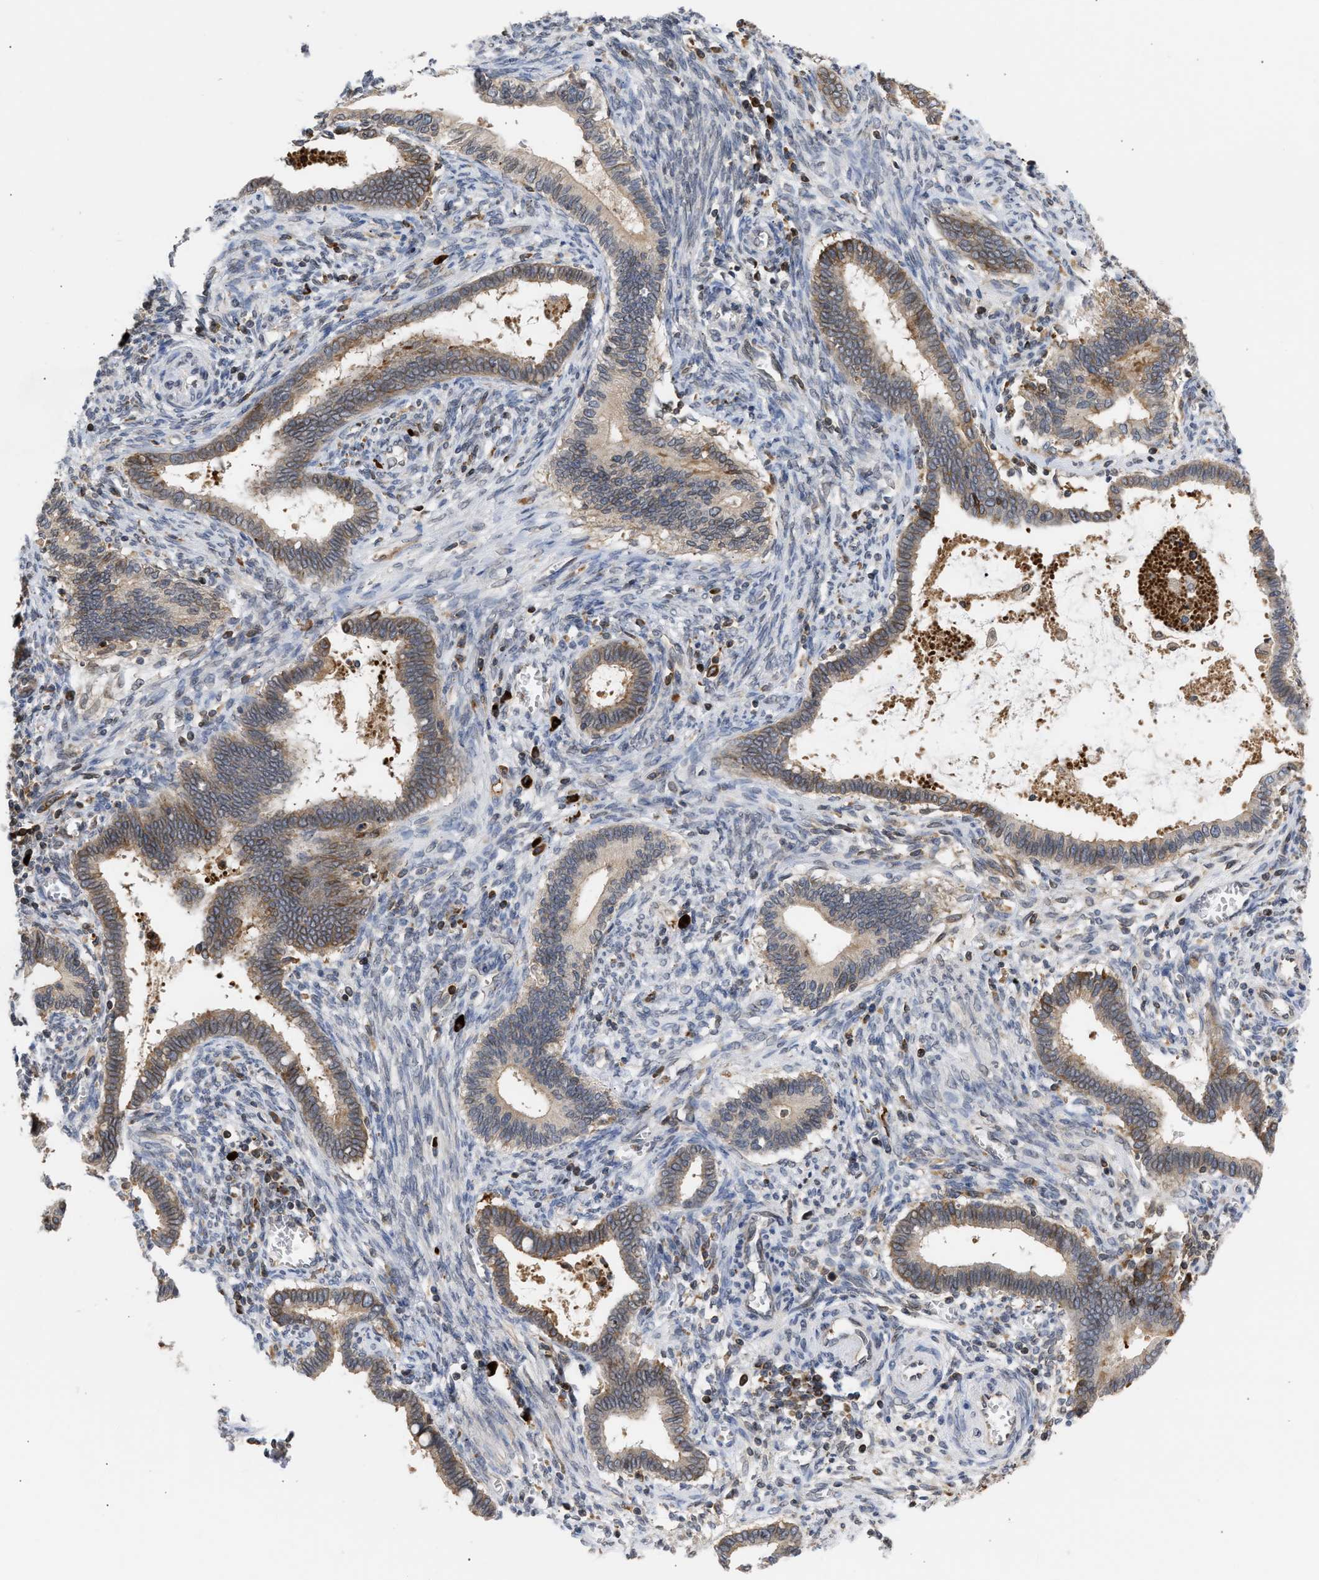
{"staining": {"intensity": "weak", "quantity": ">75%", "location": "cytoplasmic/membranous"}, "tissue": "cervical cancer", "cell_type": "Tumor cells", "image_type": "cancer", "snomed": [{"axis": "morphology", "description": "Adenocarcinoma, NOS"}, {"axis": "topography", "description": "Cervix"}], "caption": "Immunohistochemistry (IHC) (DAB) staining of cervical cancer demonstrates weak cytoplasmic/membranous protein staining in about >75% of tumor cells.", "gene": "NUP62", "patient": {"sex": "female", "age": 44}}